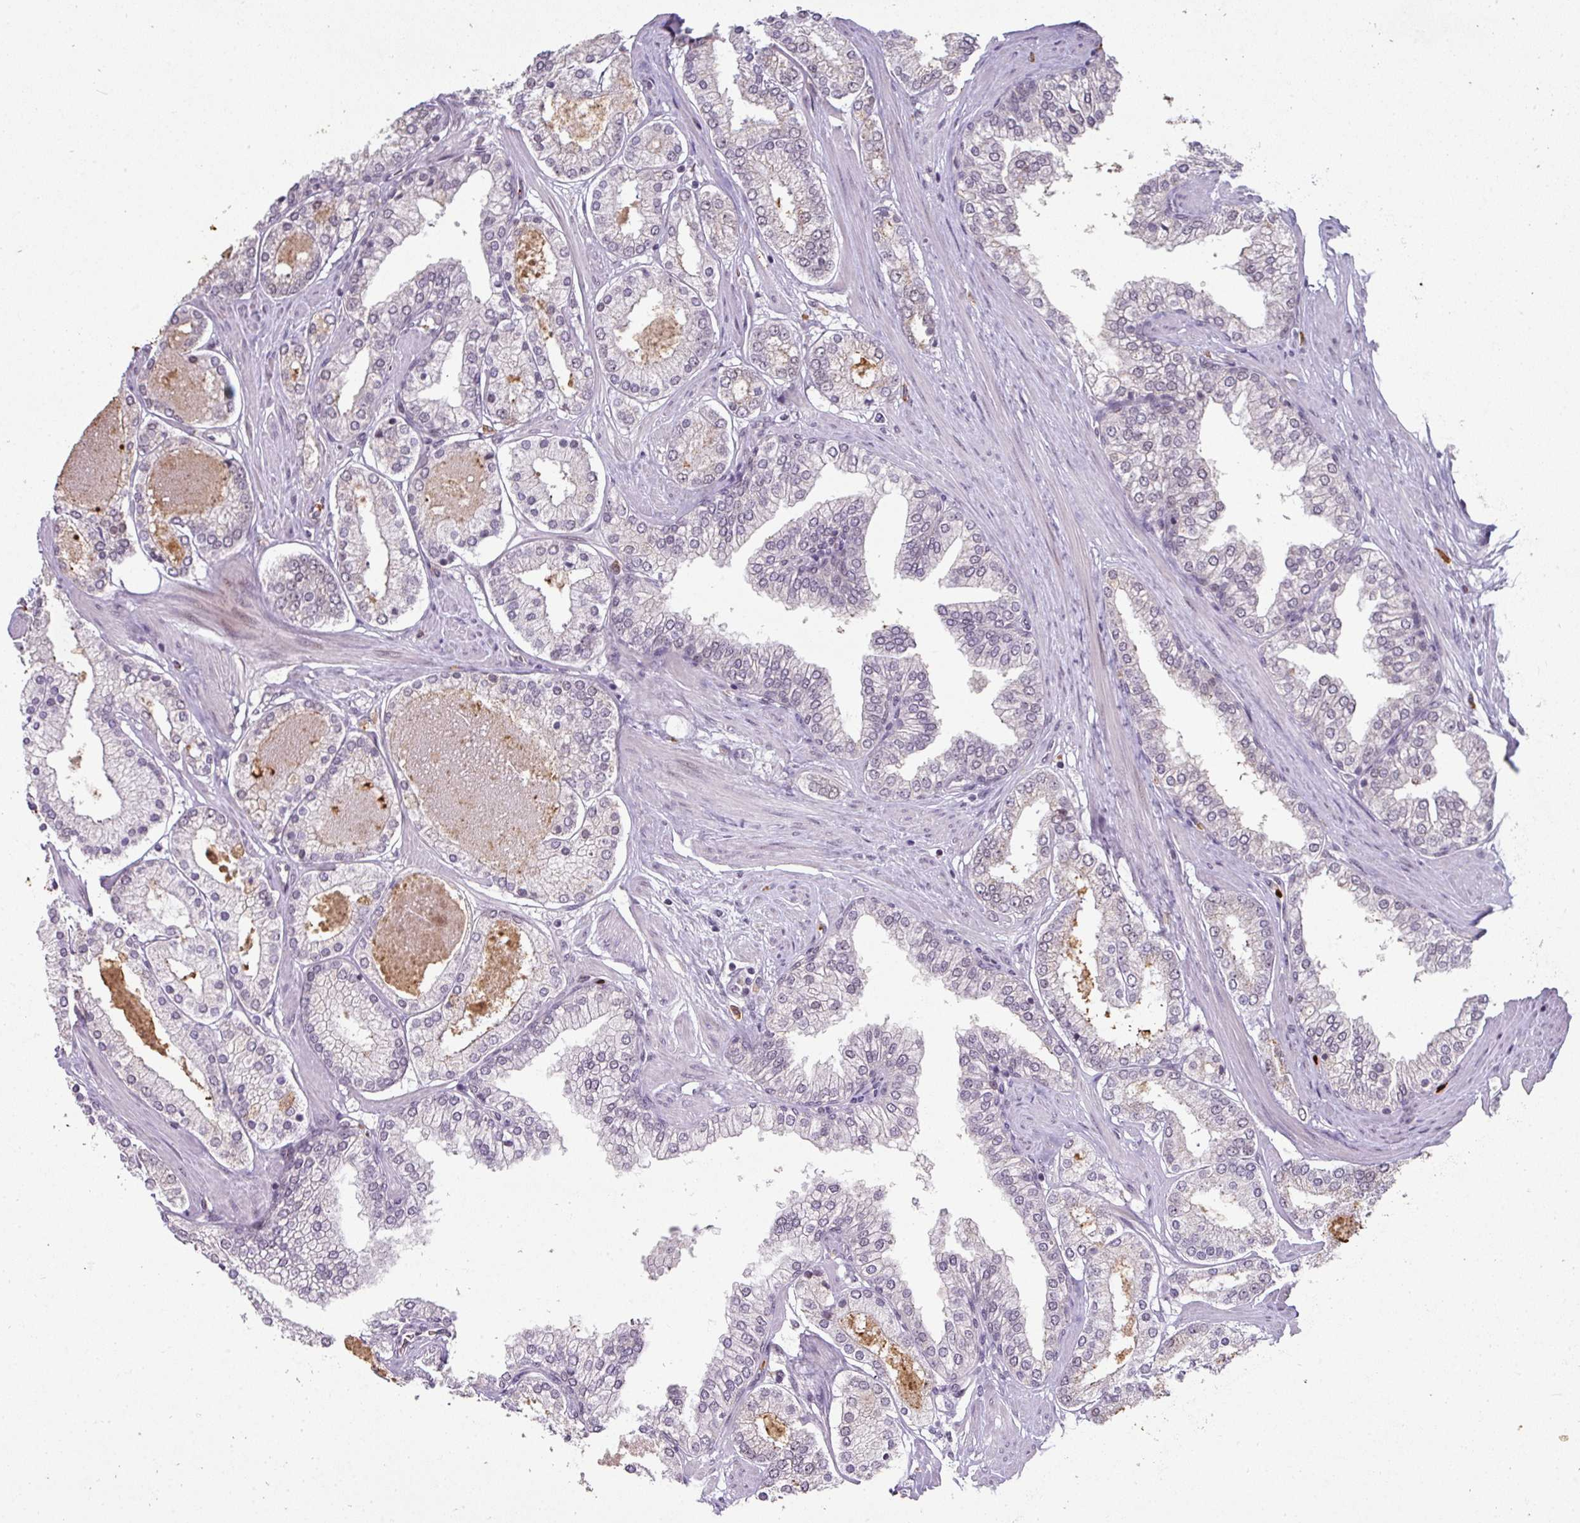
{"staining": {"intensity": "negative", "quantity": "none", "location": "none"}, "tissue": "prostate cancer", "cell_type": "Tumor cells", "image_type": "cancer", "snomed": [{"axis": "morphology", "description": "Adenocarcinoma, Low grade"}, {"axis": "topography", "description": "Prostate"}], "caption": "High power microscopy photomicrograph of an IHC image of prostate low-grade adenocarcinoma, revealing no significant staining in tumor cells.", "gene": "NEIL1", "patient": {"sex": "male", "age": 42}}